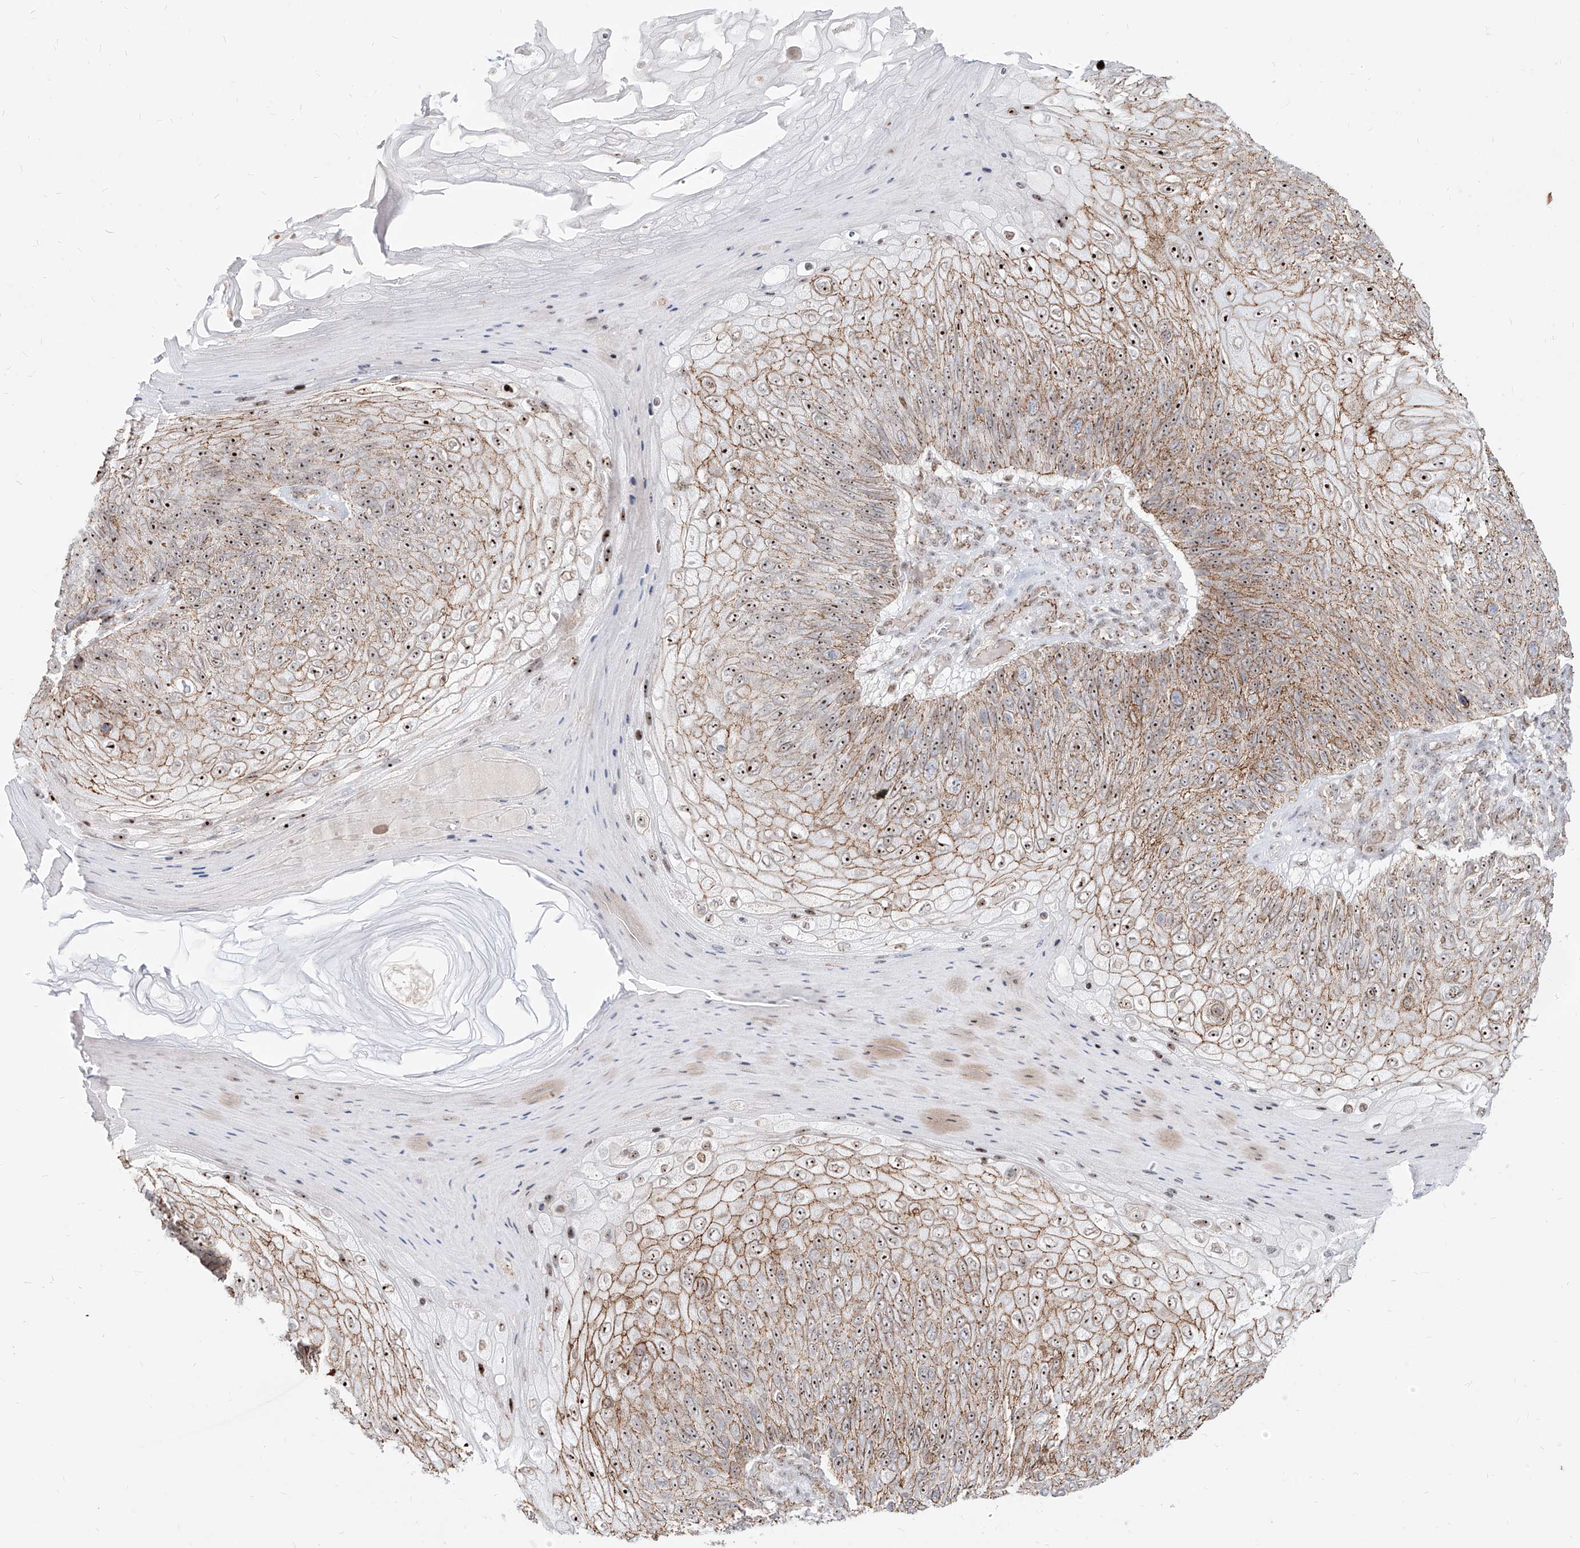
{"staining": {"intensity": "strong", "quantity": ">75%", "location": "cytoplasmic/membranous,nuclear"}, "tissue": "skin cancer", "cell_type": "Tumor cells", "image_type": "cancer", "snomed": [{"axis": "morphology", "description": "Squamous cell carcinoma, NOS"}, {"axis": "topography", "description": "Skin"}], "caption": "Immunohistochemistry (DAB (3,3'-diaminobenzidine)) staining of human skin cancer shows strong cytoplasmic/membranous and nuclear protein staining in approximately >75% of tumor cells. The staining was performed using DAB, with brown indicating positive protein expression. Nuclei are stained blue with hematoxylin.", "gene": "ZNF710", "patient": {"sex": "female", "age": 88}}